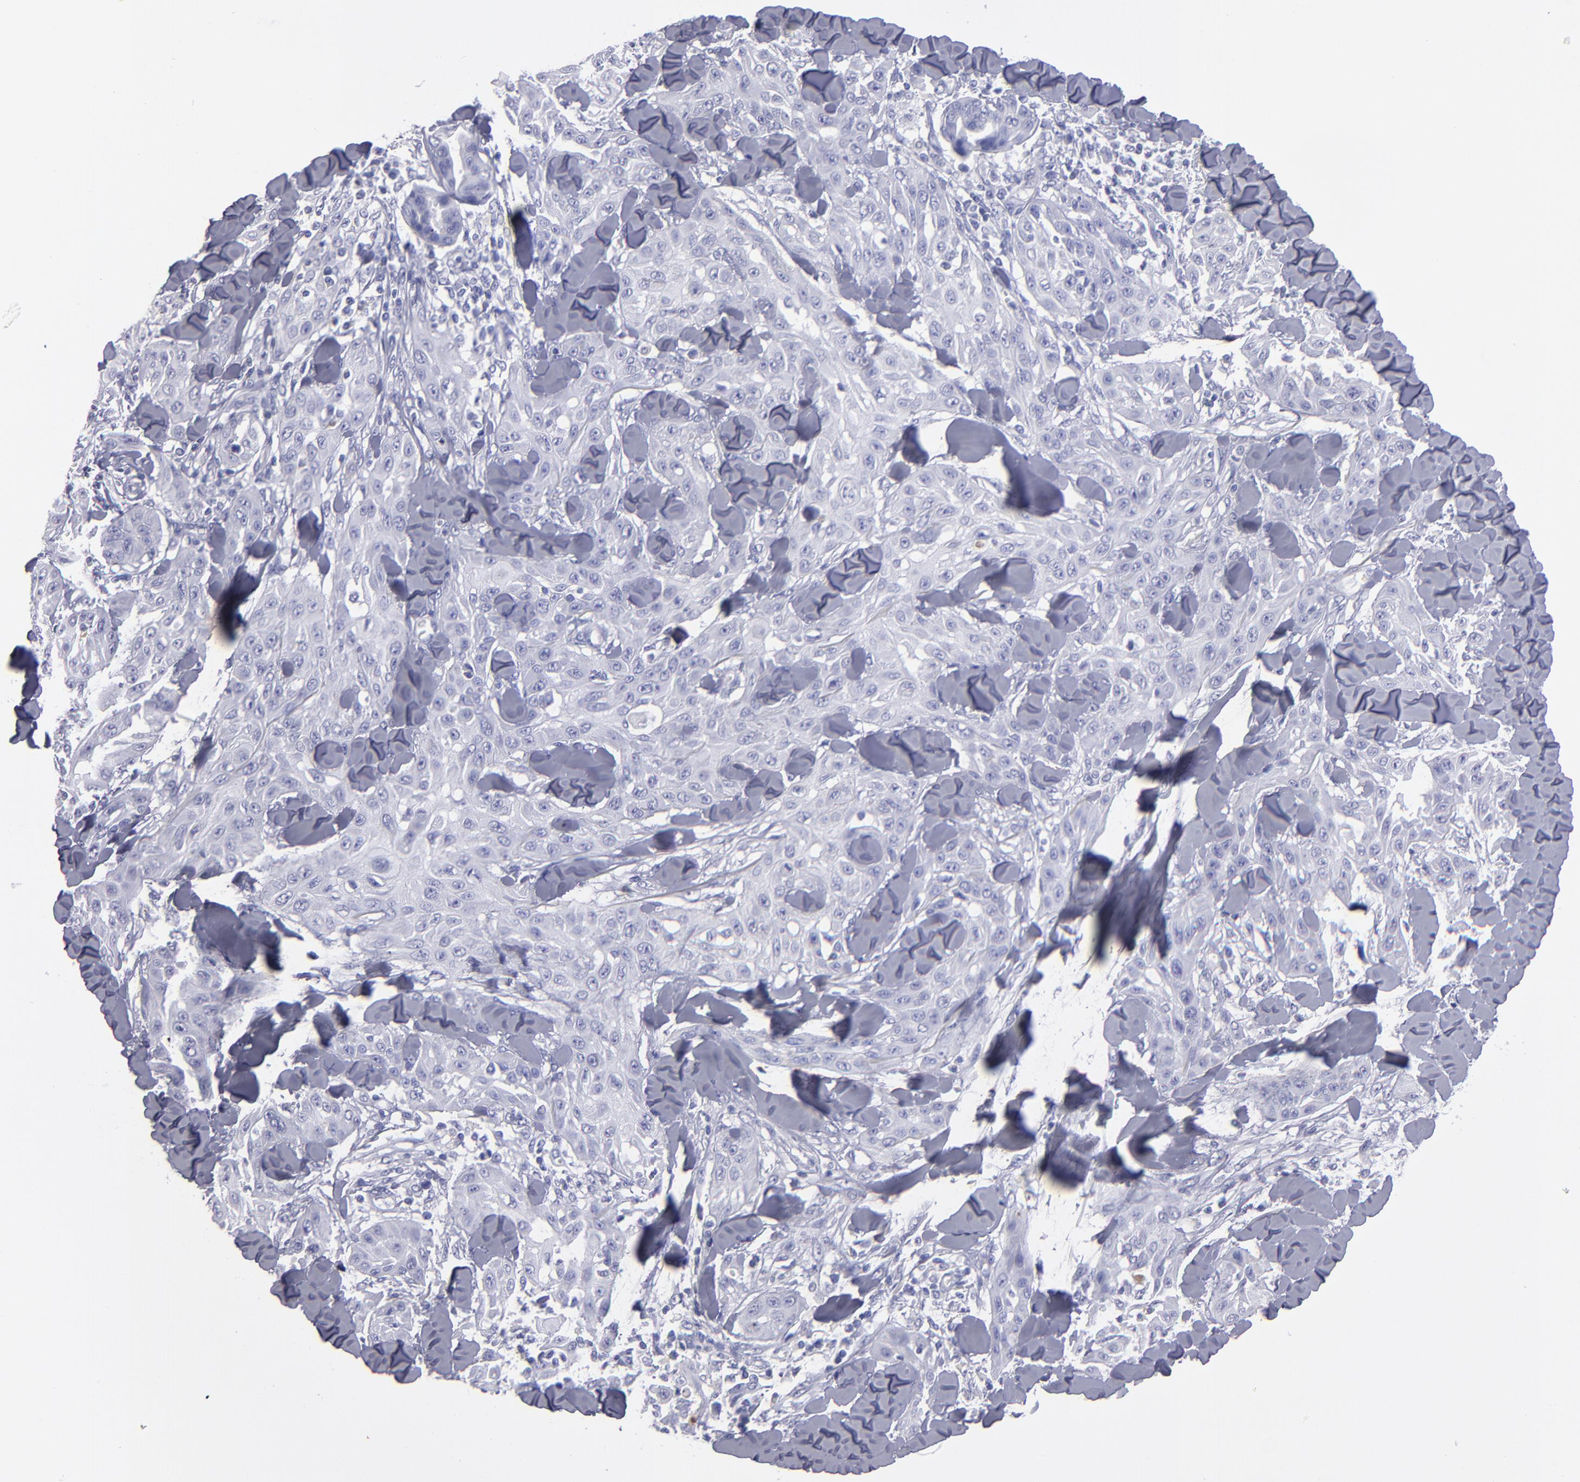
{"staining": {"intensity": "strong", "quantity": "<25%", "location": "cytoplasmic/membranous"}, "tissue": "skin cancer", "cell_type": "Tumor cells", "image_type": "cancer", "snomed": [{"axis": "morphology", "description": "Squamous cell carcinoma, NOS"}, {"axis": "topography", "description": "Skin"}], "caption": "Protein expression analysis of skin squamous cell carcinoma exhibits strong cytoplasmic/membranous expression in approximately <25% of tumor cells.", "gene": "MB", "patient": {"sex": "male", "age": 24}}